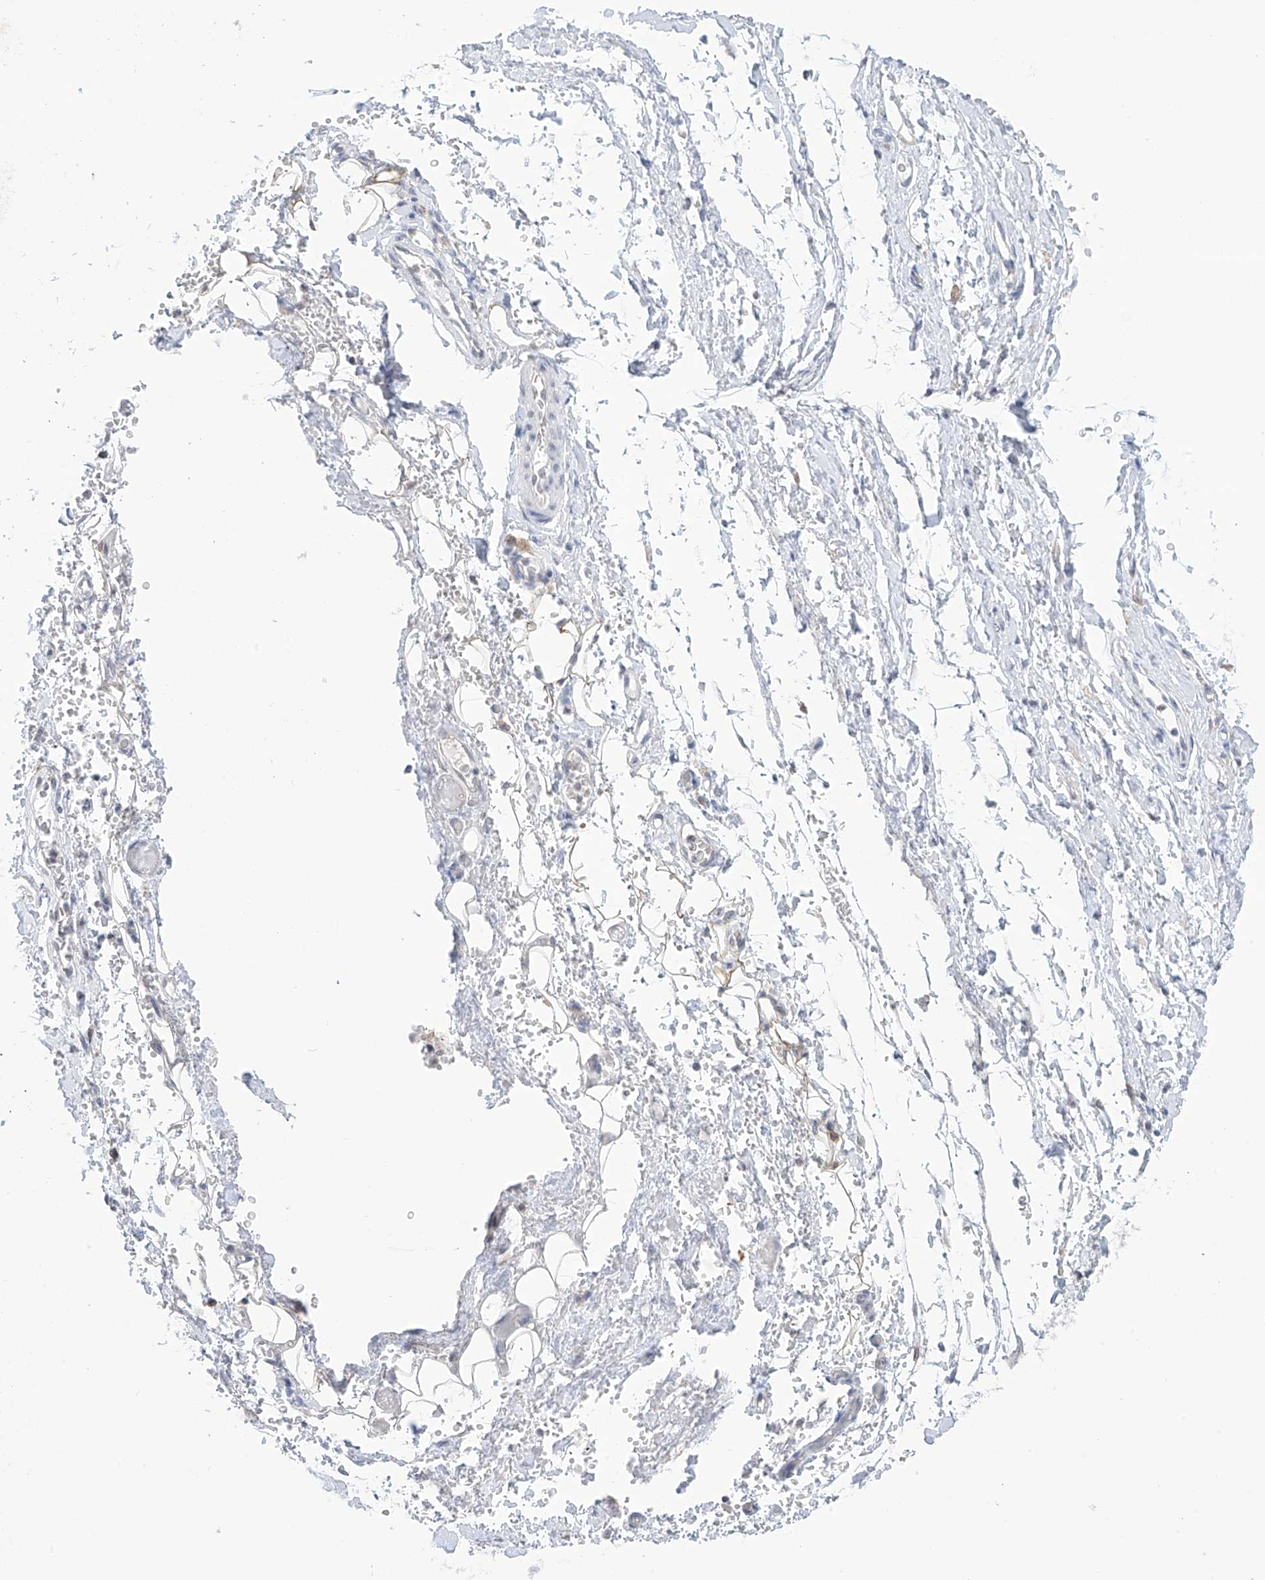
{"staining": {"intensity": "negative", "quantity": "none", "location": "none"}, "tissue": "adipose tissue", "cell_type": "Adipocytes", "image_type": "normal", "snomed": [{"axis": "morphology", "description": "Normal tissue, NOS"}, {"axis": "morphology", "description": "Adenocarcinoma, NOS"}, {"axis": "topography", "description": "Stomach, upper"}, {"axis": "topography", "description": "Peripheral nerve tissue"}], "caption": "High magnification brightfield microscopy of unremarkable adipose tissue stained with DAB (3,3'-diaminobenzidine) (brown) and counterstained with hematoxylin (blue): adipocytes show no significant positivity.", "gene": "TBXAS1", "patient": {"sex": "male", "age": 62}}